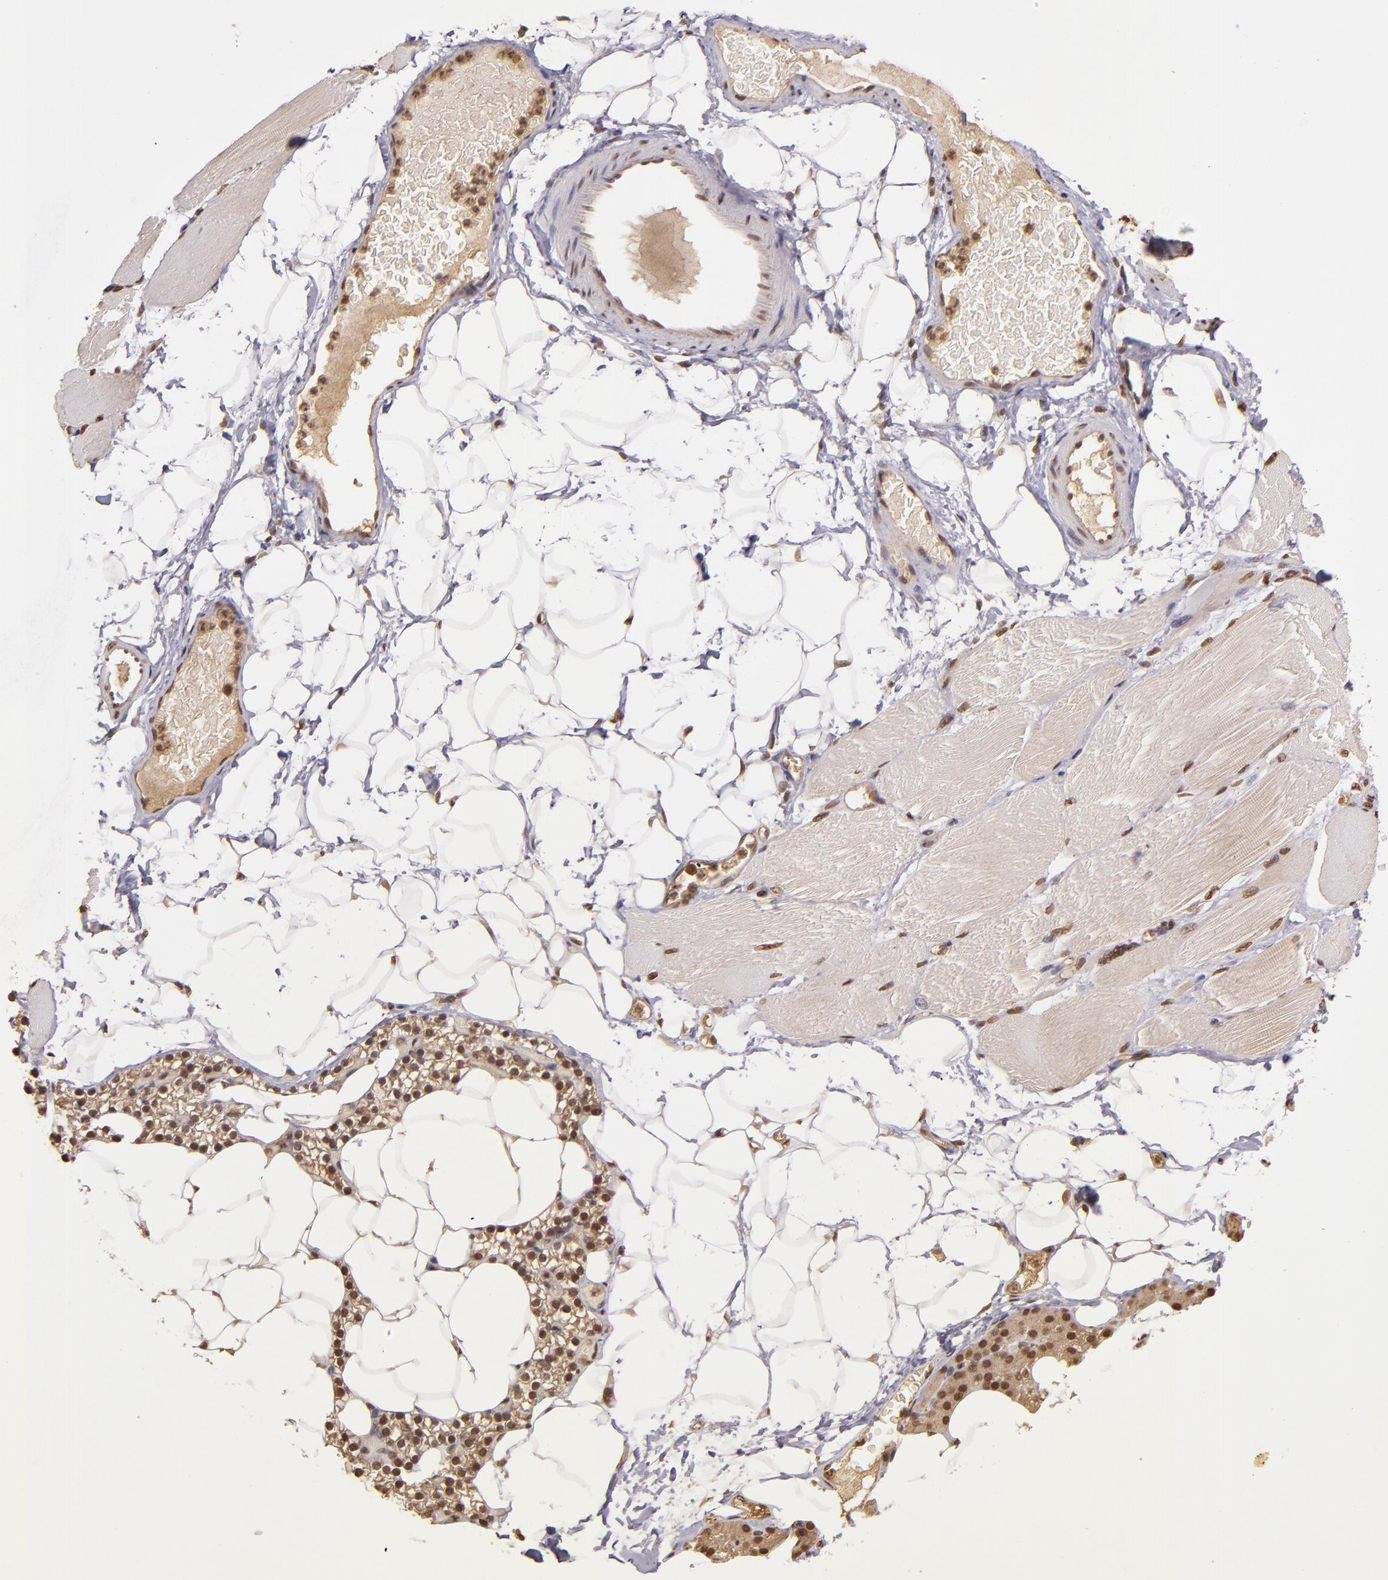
{"staining": {"intensity": "weak", "quantity": ">75%", "location": "cytoplasmic/membranous,nuclear"}, "tissue": "skeletal muscle", "cell_type": "Myocytes", "image_type": "normal", "snomed": [{"axis": "morphology", "description": "Normal tissue, NOS"}, {"axis": "topography", "description": "Skeletal muscle"}, {"axis": "topography", "description": "Parathyroid gland"}], "caption": "A low amount of weak cytoplasmic/membranous,nuclear positivity is identified in about >75% of myocytes in normal skeletal muscle.", "gene": "CUL1", "patient": {"sex": "female", "age": 37}}